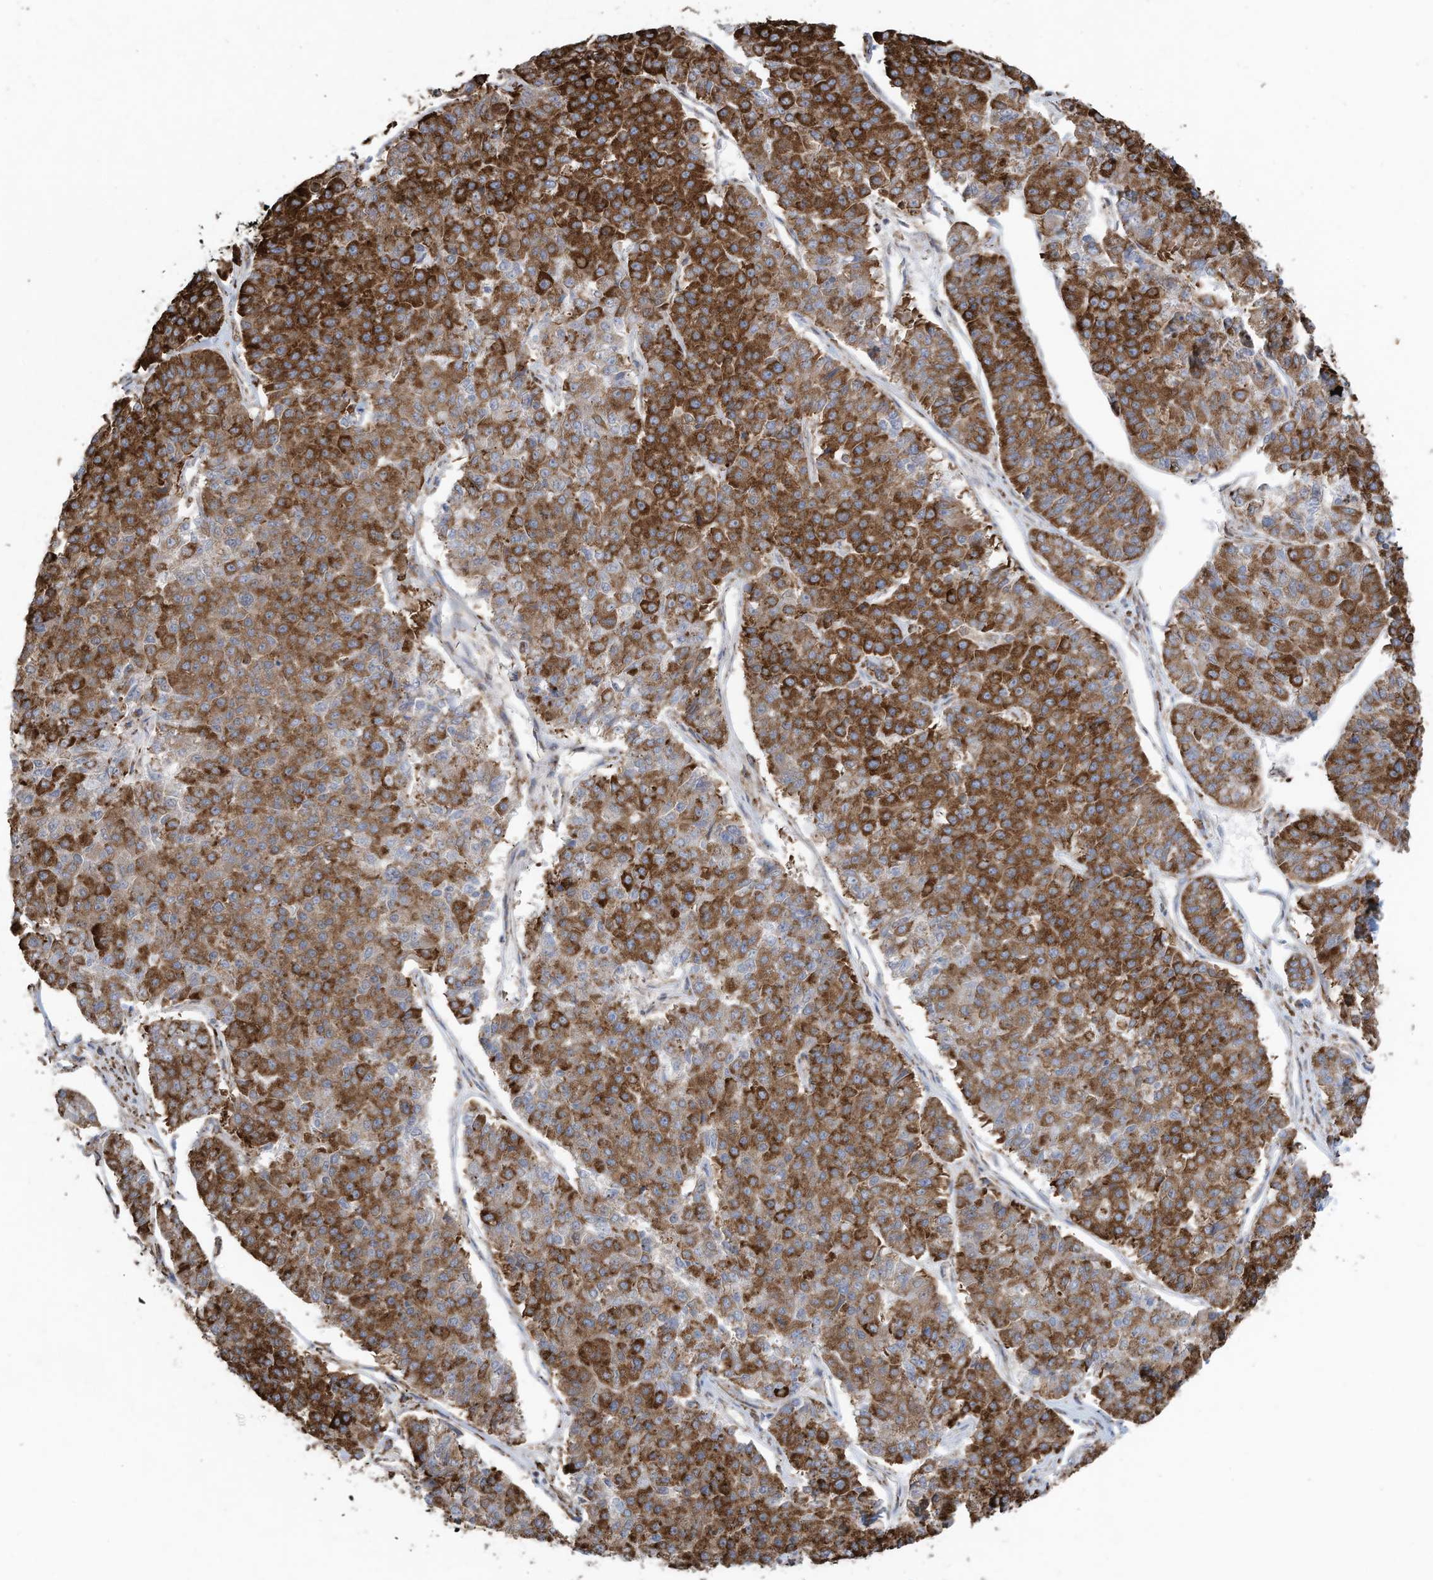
{"staining": {"intensity": "strong", "quantity": ">75%", "location": "cytoplasmic/membranous"}, "tissue": "pancreatic cancer", "cell_type": "Tumor cells", "image_type": "cancer", "snomed": [{"axis": "morphology", "description": "Adenocarcinoma, NOS"}, {"axis": "topography", "description": "Pancreas"}], "caption": "A high amount of strong cytoplasmic/membranous positivity is present in about >75% of tumor cells in pancreatic adenocarcinoma tissue.", "gene": "ZNF354C", "patient": {"sex": "male", "age": 50}}